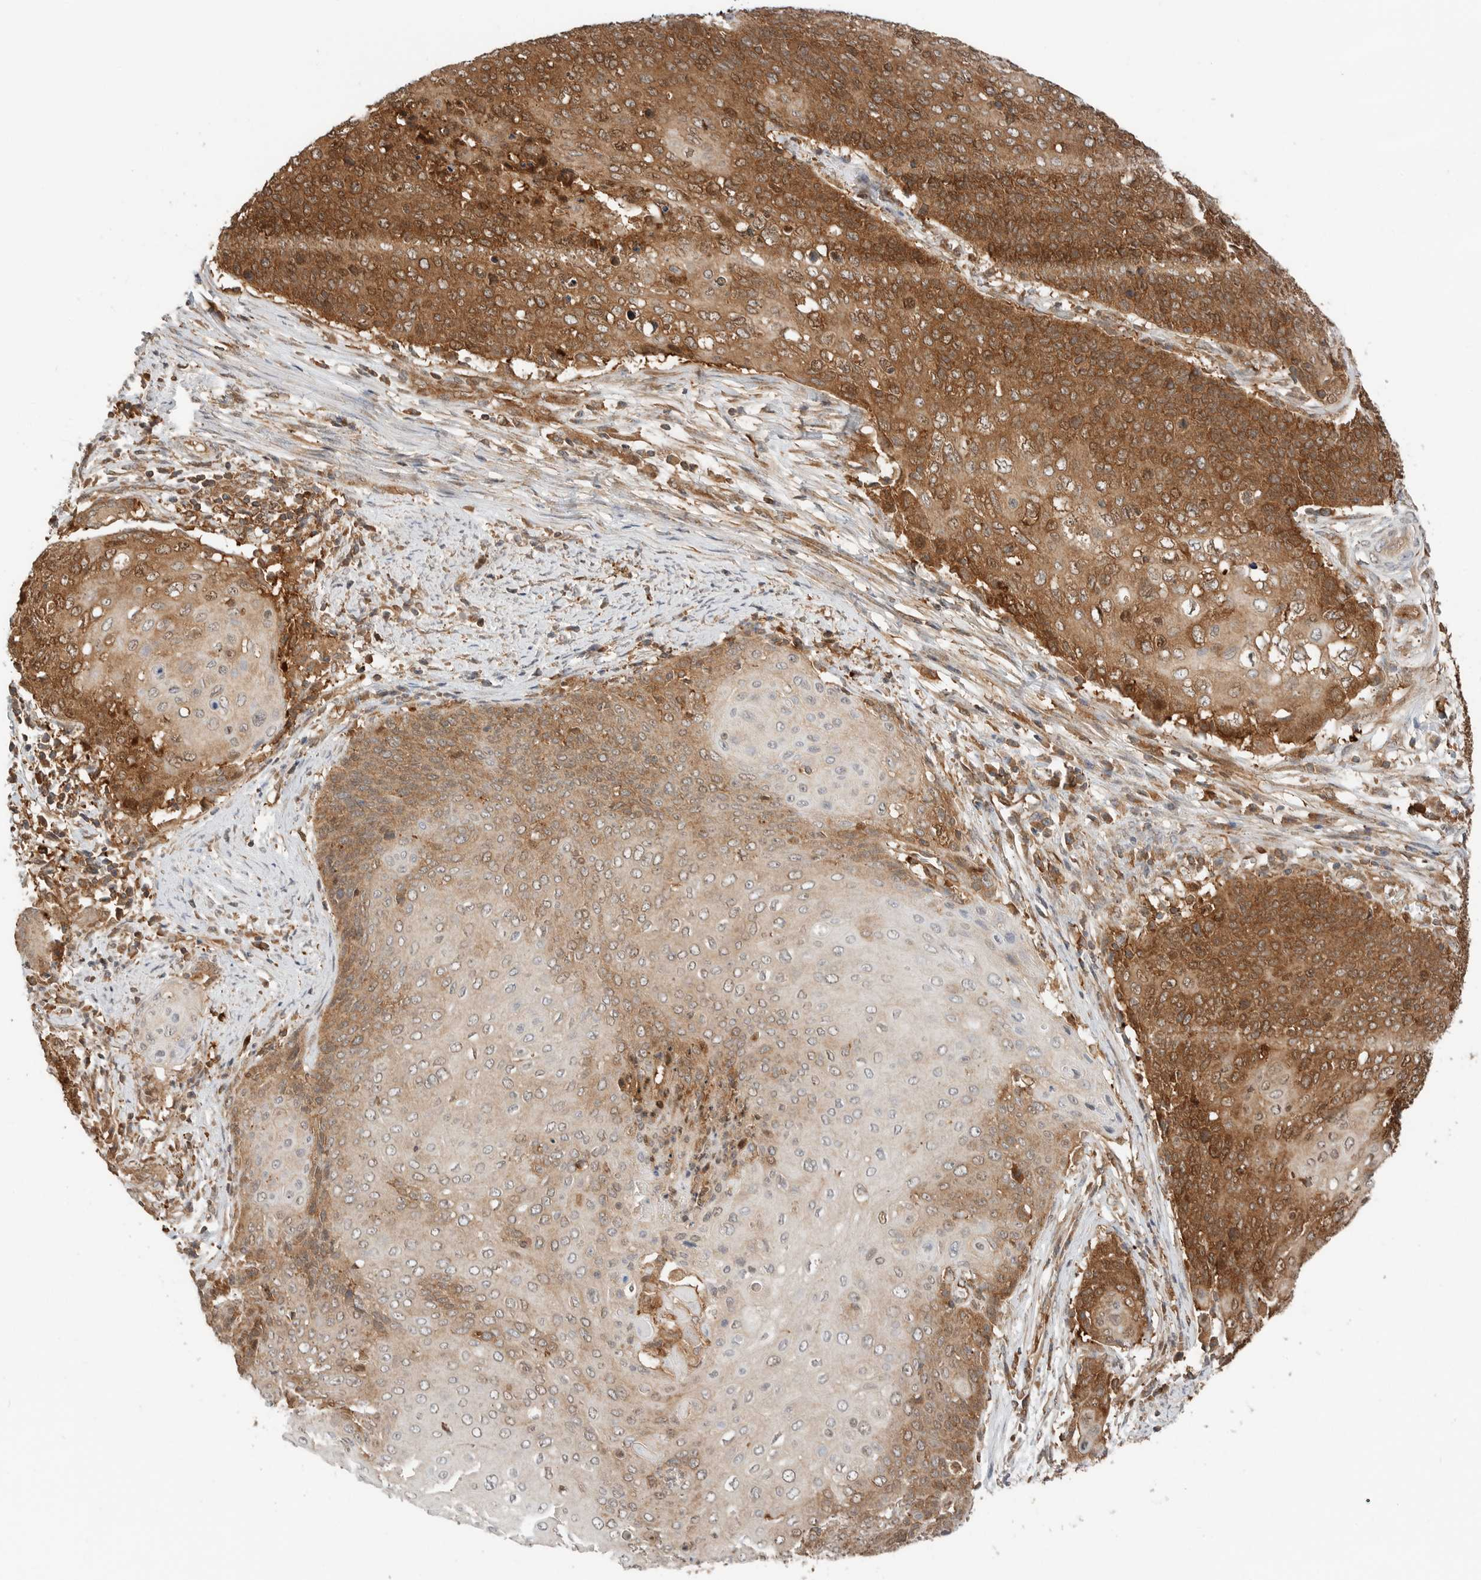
{"staining": {"intensity": "strong", "quantity": ">75%", "location": "cytoplasmic/membranous,nuclear"}, "tissue": "cervical cancer", "cell_type": "Tumor cells", "image_type": "cancer", "snomed": [{"axis": "morphology", "description": "Squamous cell carcinoma, NOS"}, {"axis": "topography", "description": "Cervix"}], "caption": "Brown immunohistochemical staining in cervical cancer exhibits strong cytoplasmic/membranous and nuclear staining in approximately >75% of tumor cells. Nuclei are stained in blue.", "gene": "XPNPEP1", "patient": {"sex": "female", "age": 39}}